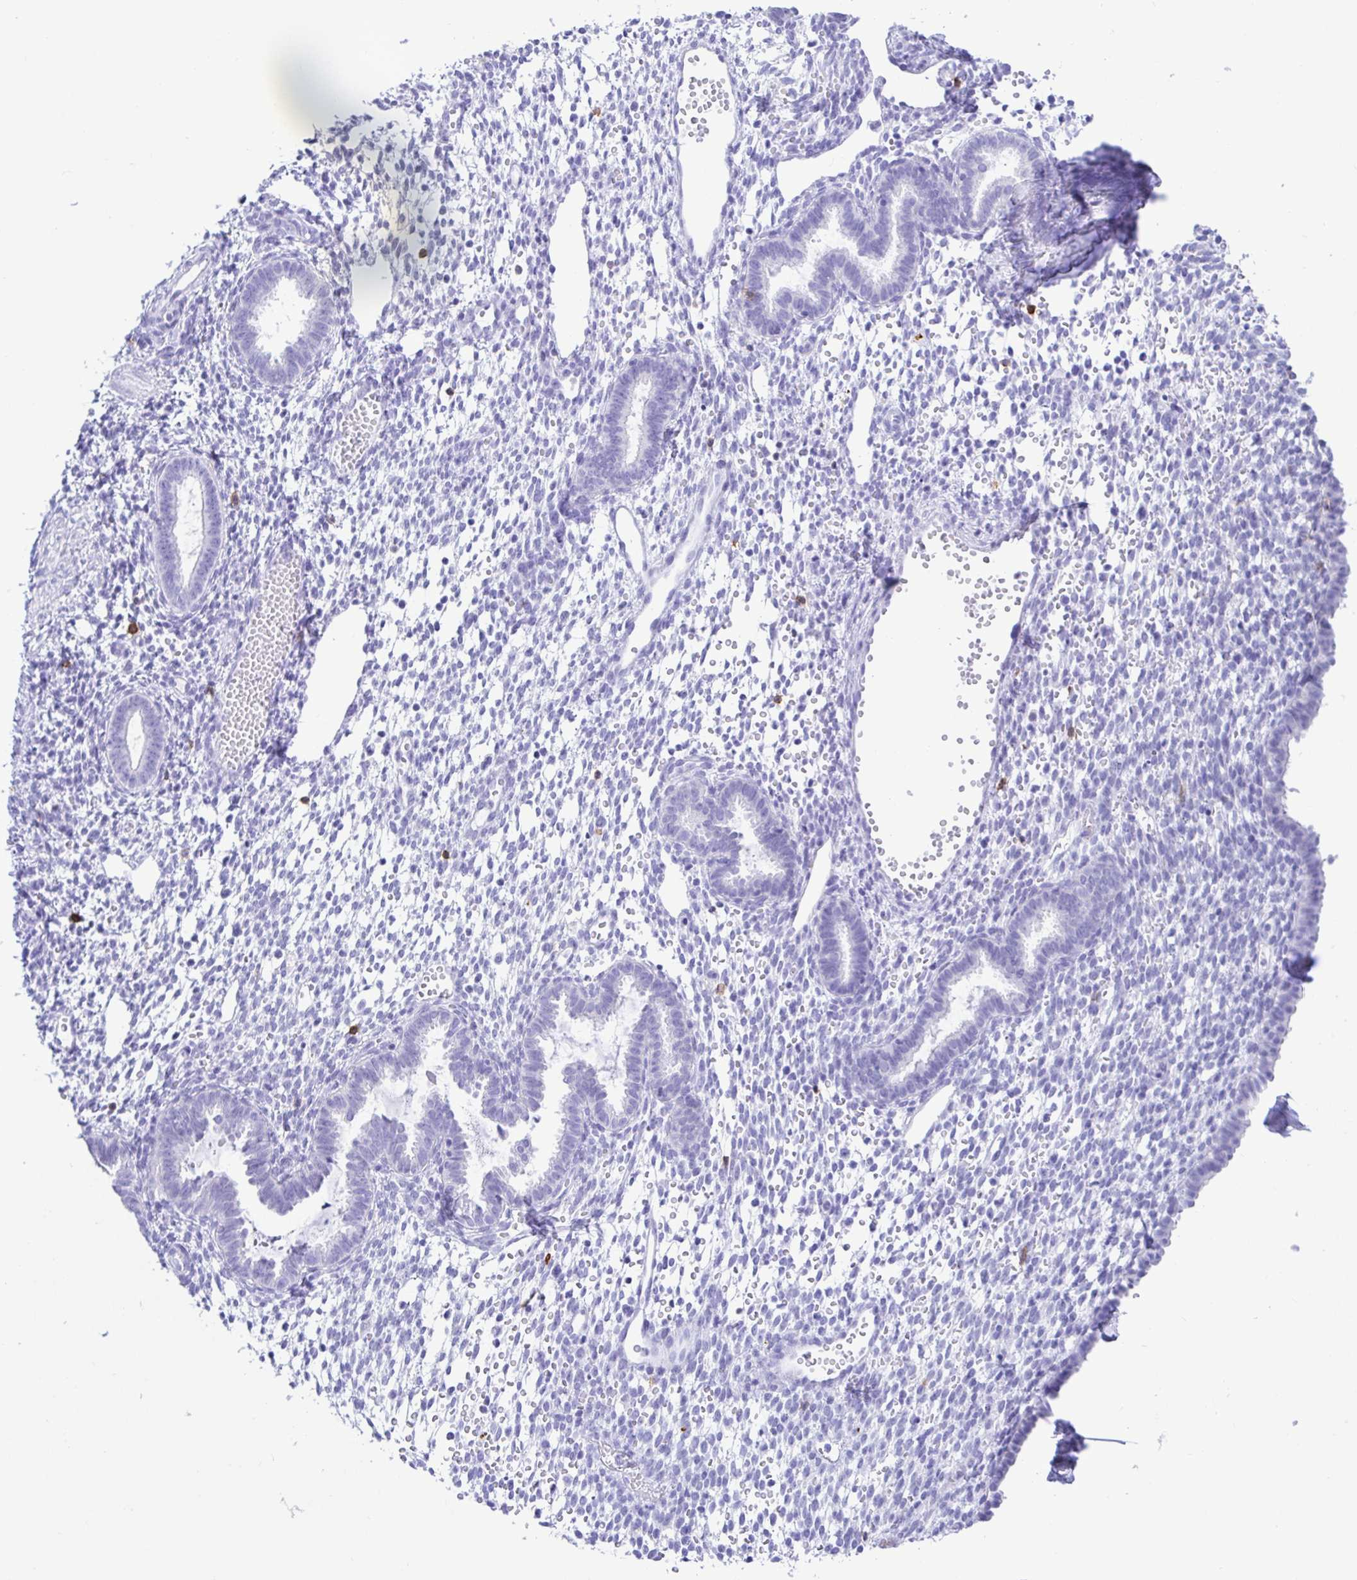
{"staining": {"intensity": "negative", "quantity": "none", "location": "none"}, "tissue": "endometrium", "cell_type": "Cells in endometrial stroma", "image_type": "normal", "snomed": [{"axis": "morphology", "description": "Normal tissue, NOS"}, {"axis": "topography", "description": "Endometrium"}], "caption": "Micrograph shows no protein positivity in cells in endometrial stroma of normal endometrium.", "gene": "CD5", "patient": {"sex": "female", "age": 36}}